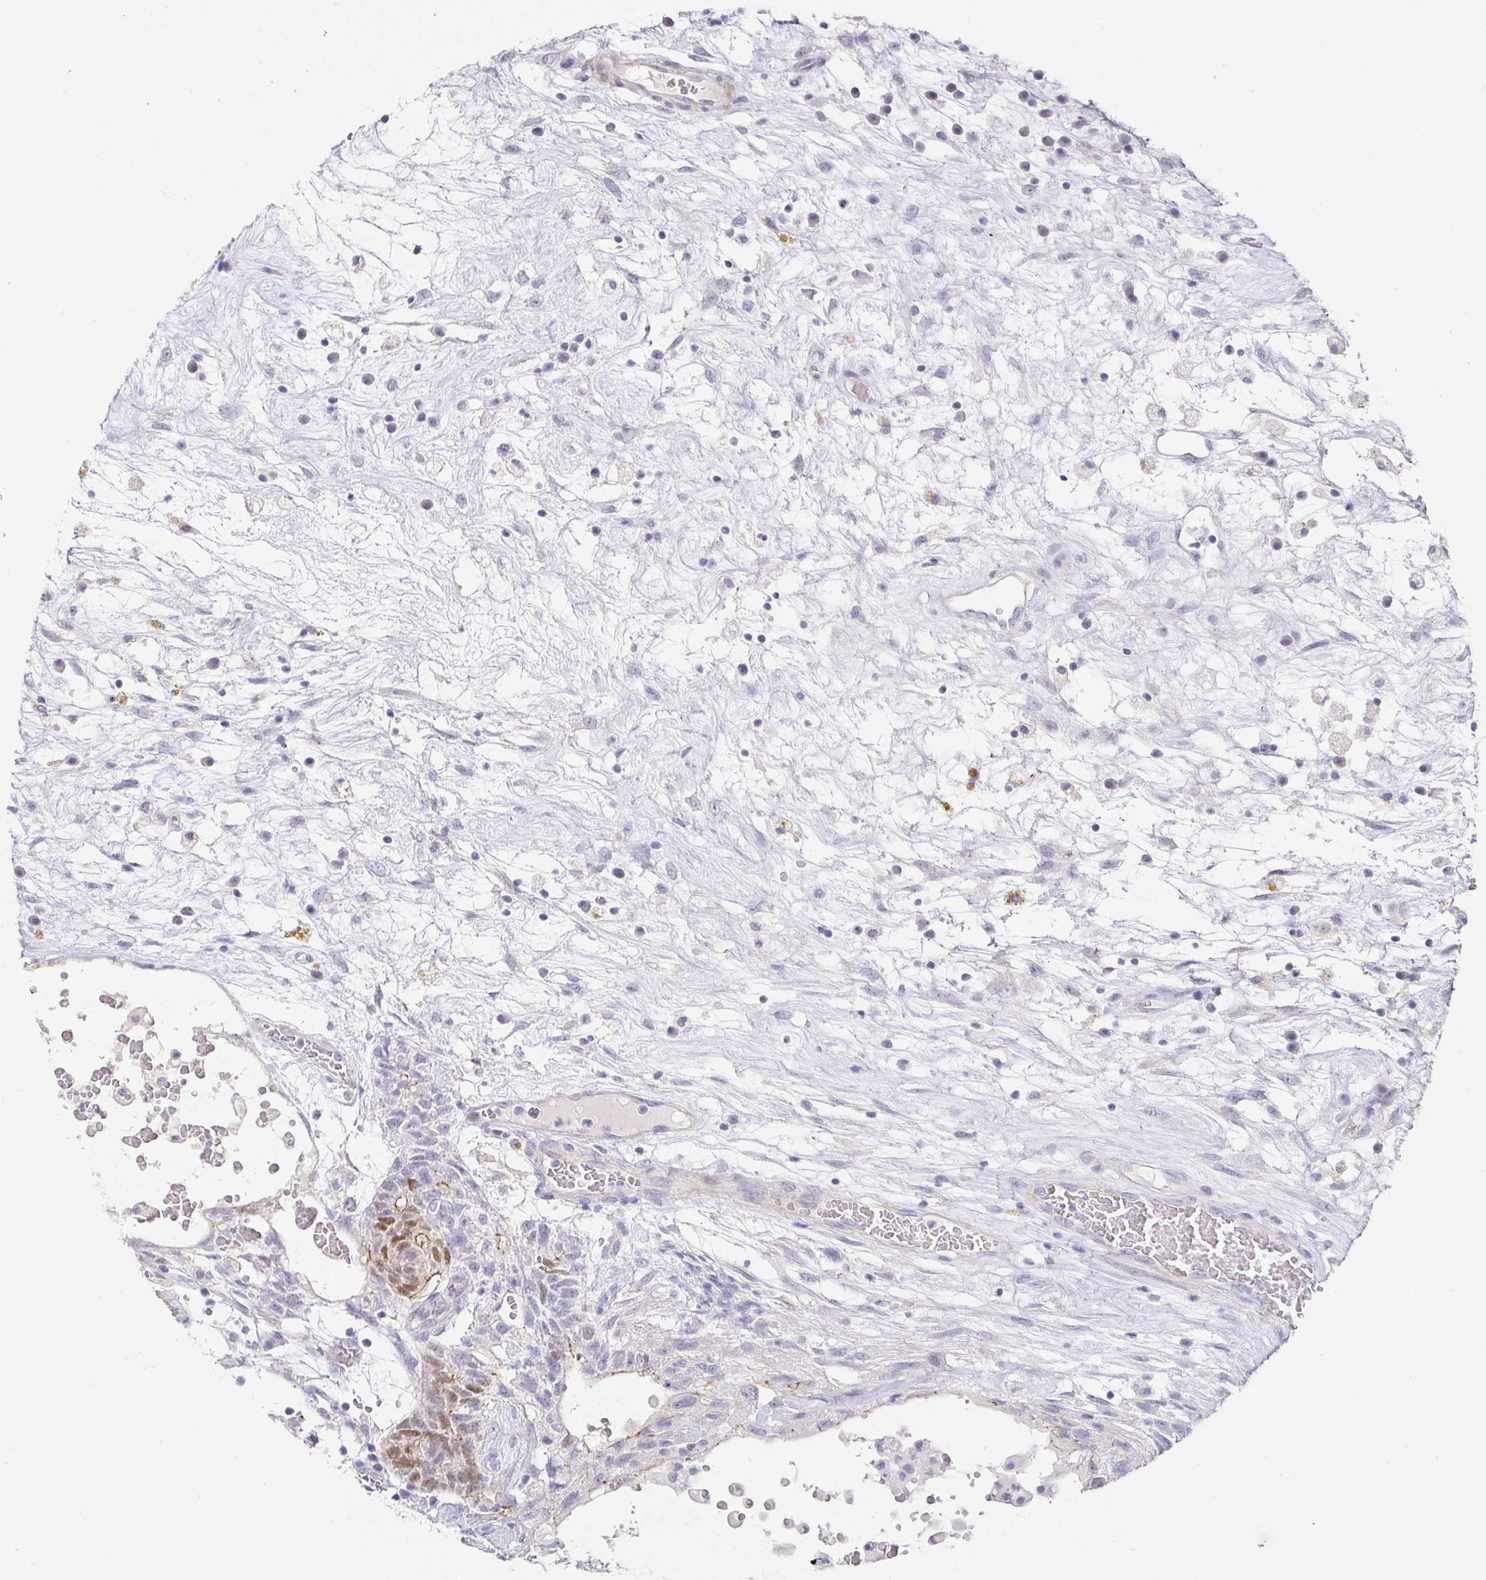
{"staining": {"intensity": "moderate", "quantity": "<25%", "location": "nuclear"}, "tissue": "testis cancer", "cell_type": "Tumor cells", "image_type": "cancer", "snomed": [{"axis": "morphology", "description": "Normal tissue, NOS"}, {"axis": "morphology", "description": "Carcinoma, Embryonal, NOS"}, {"axis": "topography", "description": "Testis"}], "caption": "About <25% of tumor cells in embryonal carcinoma (testis) exhibit moderate nuclear protein positivity as visualized by brown immunohistochemical staining.", "gene": "PDX1", "patient": {"sex": "male", "age": 32}}